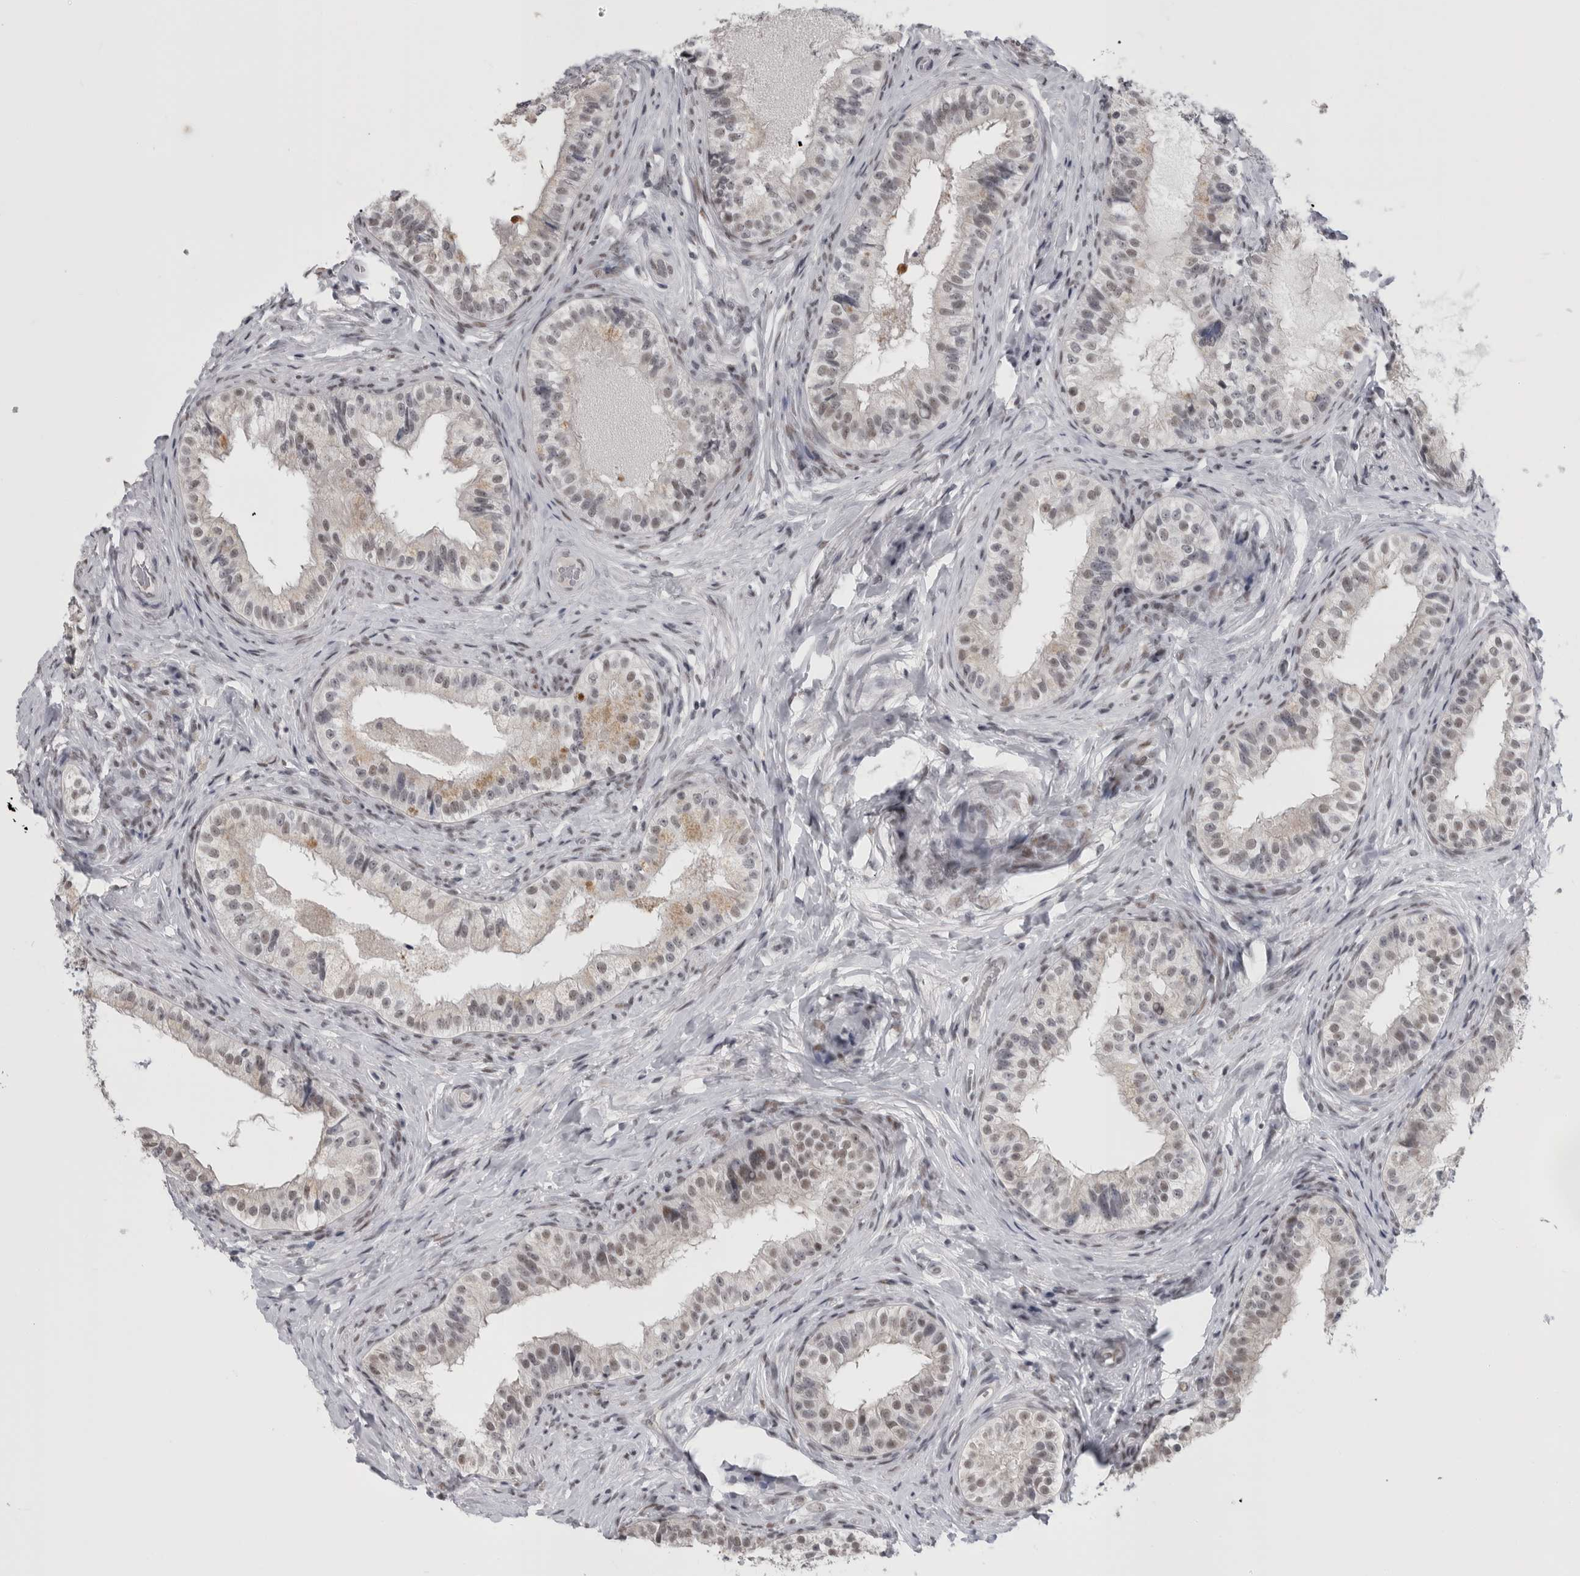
{"staining": {"intensity": "weak", "quantity": ">75%", "location": "nuclear"}, "tissue": "epididymis", "cell_type": "Glandular cells", "image_type": "normal", "snomed": [{"axis": "morphology", "description": "Normal tissue, NOS"}, {"axis": "topography", "description": "Epididymis"}], "caption": "Approximately >75% of glandular cells in normal human epididymis show weak nuclear protein positivity as visualized by brown immunohistochemical staining.", "gene": "ARID4B", "patient": {"sex": "male", "age": 49}}